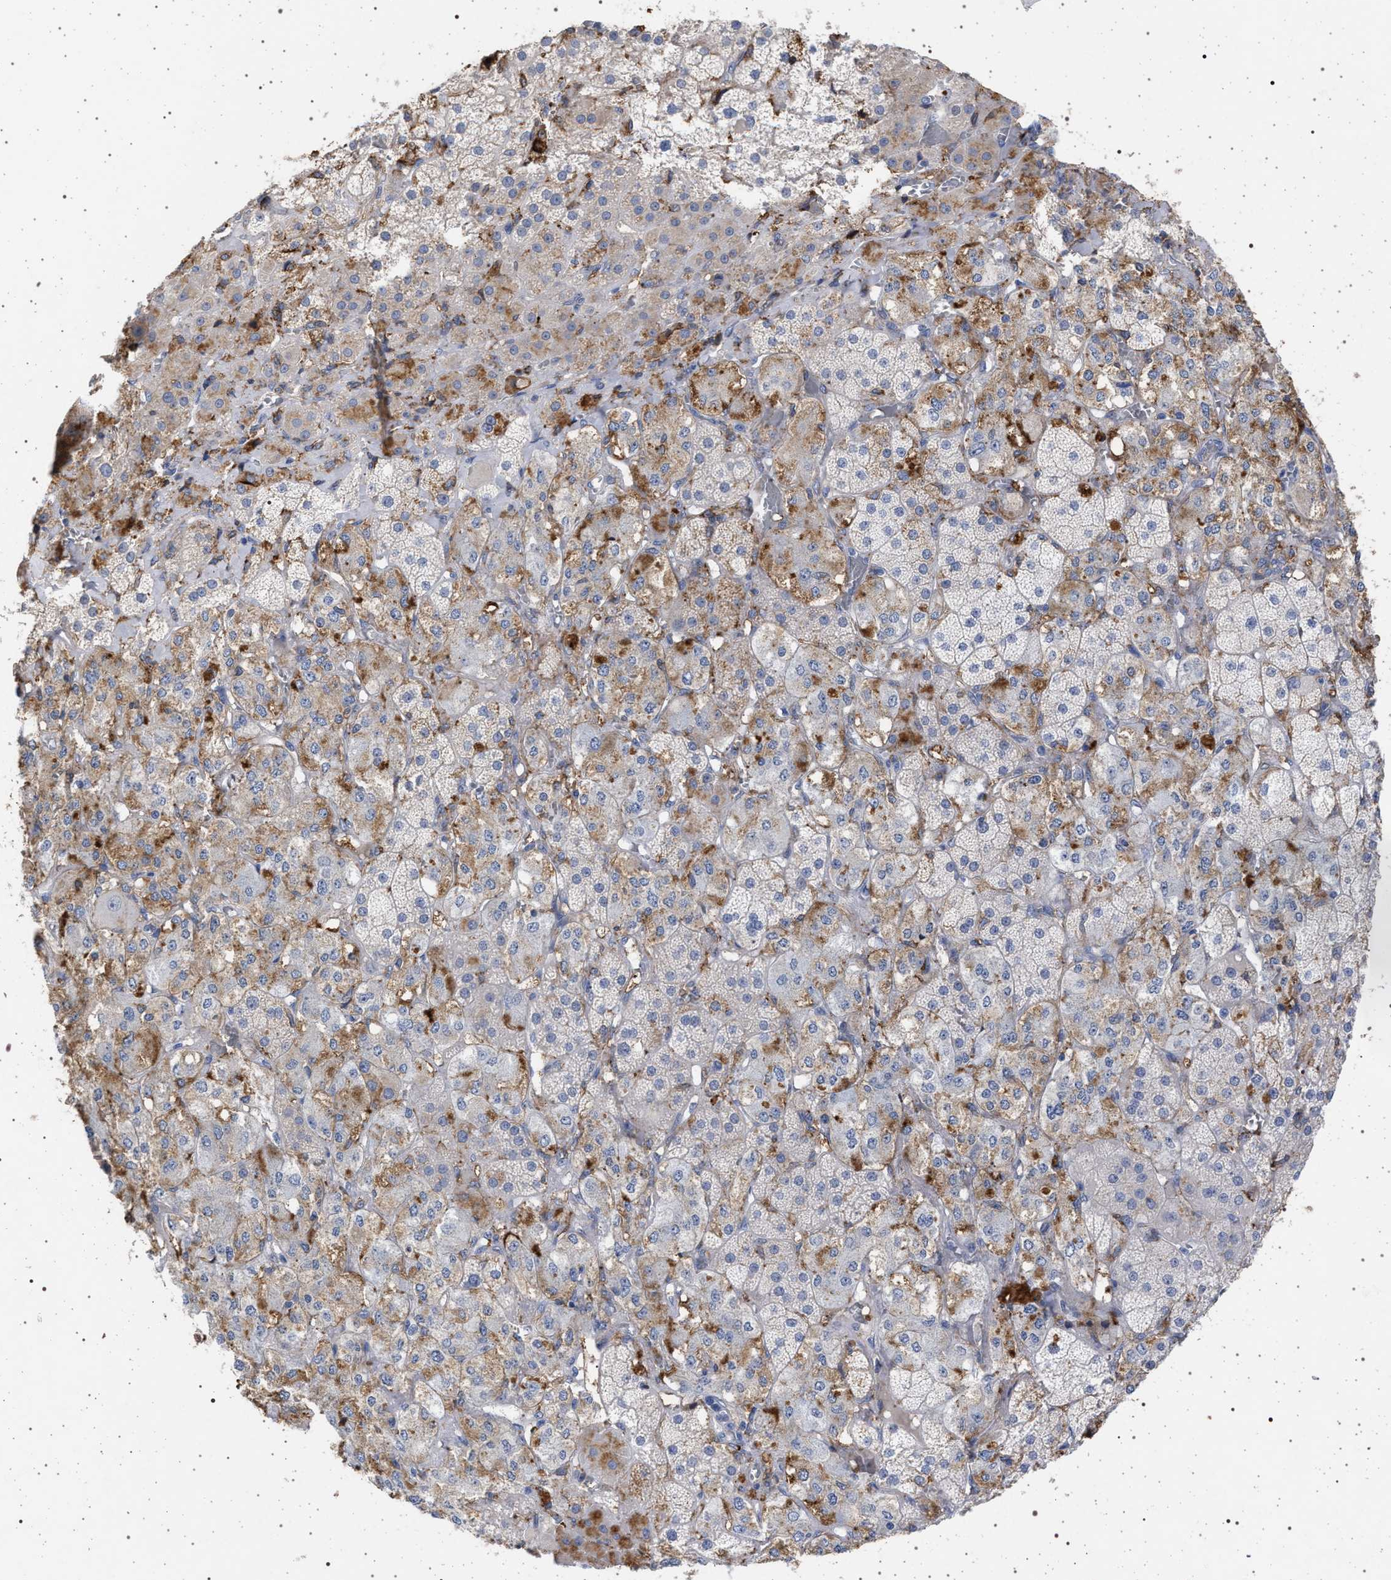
{"staining": {"intensity": "moderate", "quantity": "<25%", "location": "cytoplasmic/membranous"}, "tissue": "adrenal gland", "cell_type": "Glandular cells", "image_type": "normal", "snomed": [{"axis": "morphology", "description": "Normal tissue, NOS"}, {"axis": "topography", "description": "Adrenal gland"}], "caption": "Approximately <25% of glandular cells in benign adrenal gland reveal moderate cytoplasmic/membranous protein expression as visualized by brown immunohistochemical staining.", "gene": "PLG", "patient": {"sex": "male", "age": 57}}